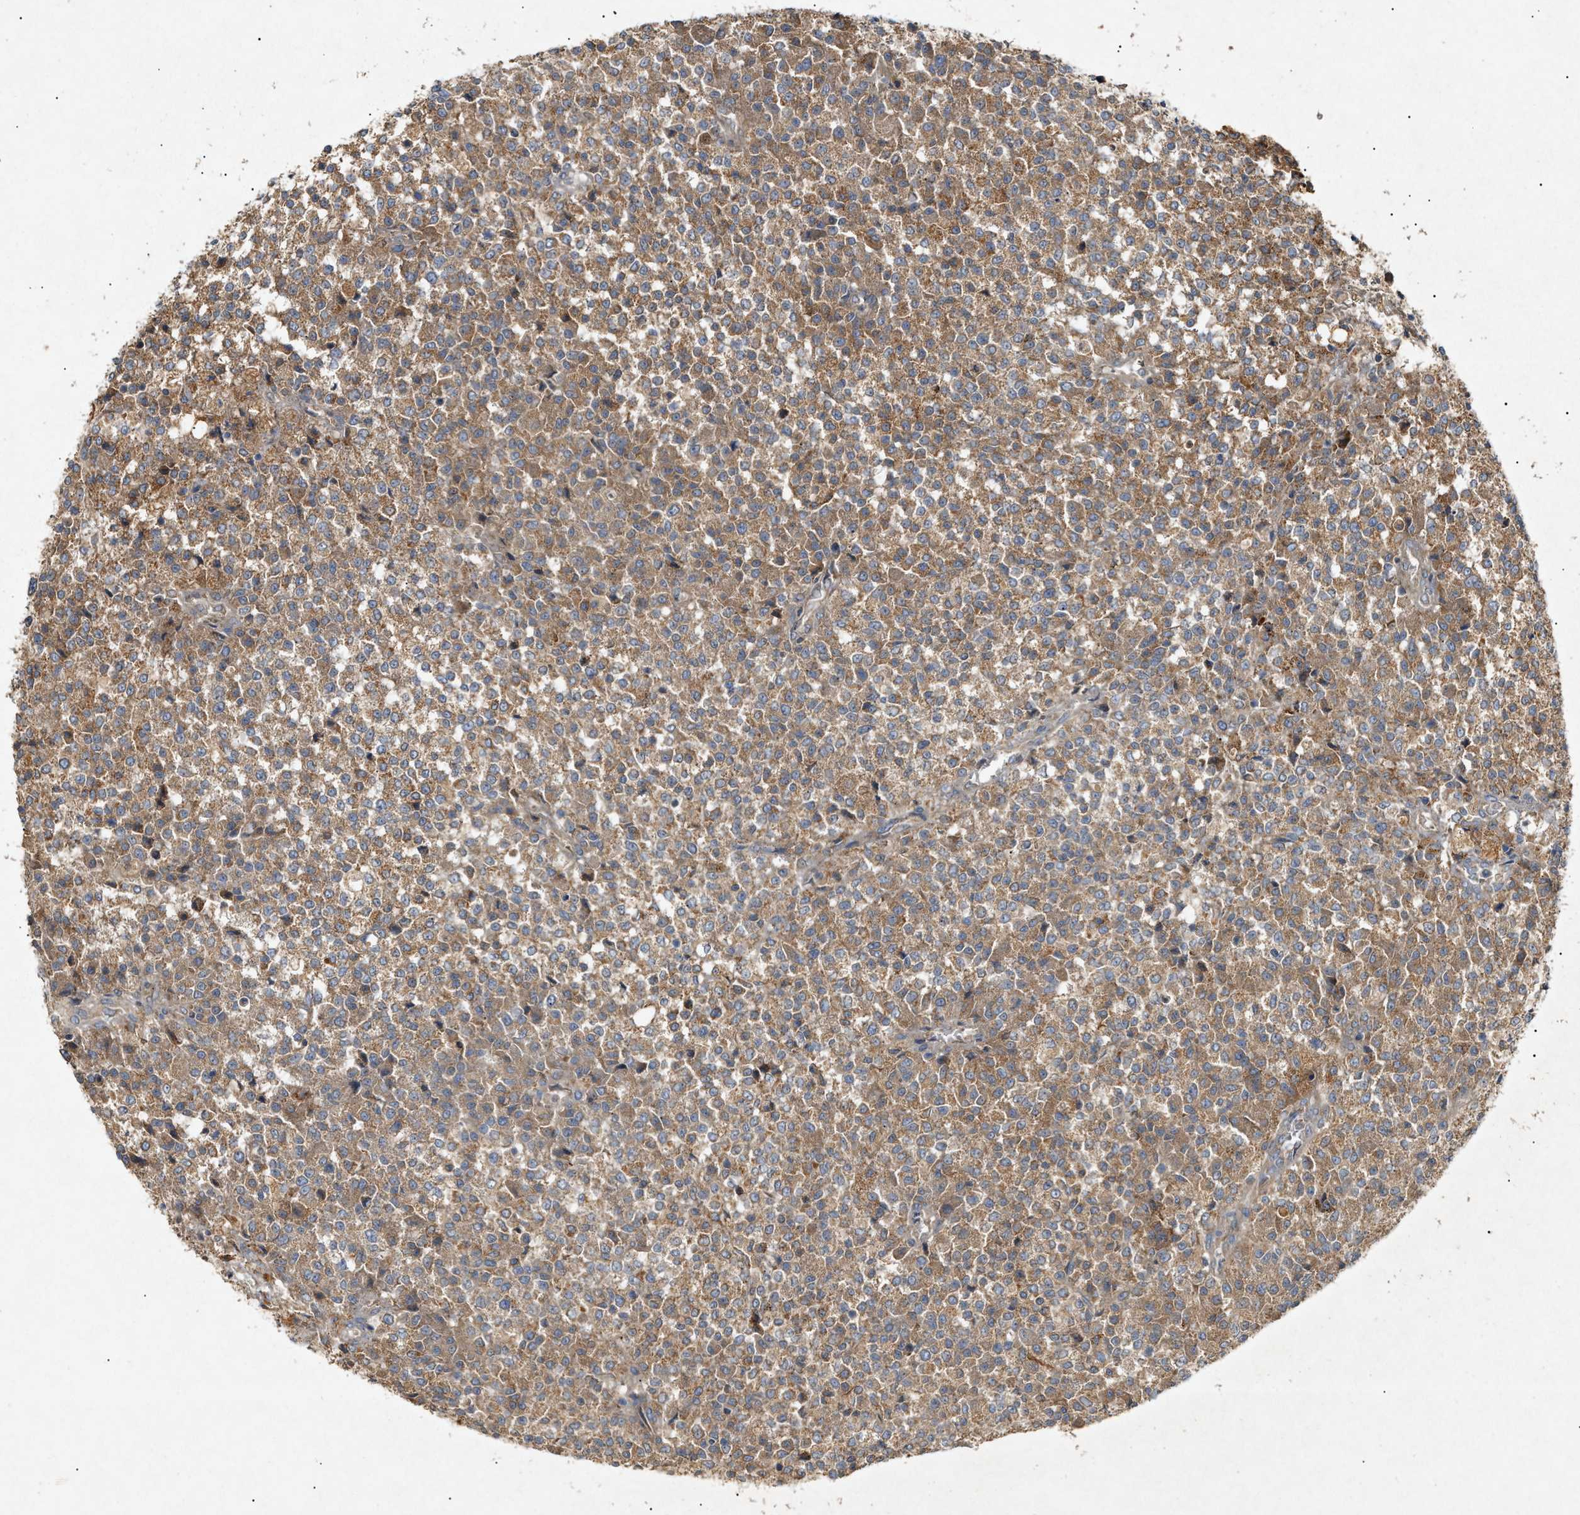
{"staining": {"intensity": "moderate", "quantity": ">75%", "location": "cytoplasmic/membranous"}, "tissue": "testis cancer", "cell_type": "Tumor cells", "image_type": "cancer", "snomed": [{"axis": "morphology", "description": "Seminoma, NOS"}, {"axis": "topography", "description": "Testis"}], "caption": "About >75% of tumor cells in human testis seminoma display moderate cytoplasmic/membranous protein expression as visualized by brown immunohistochemical staining.", "gene": "MTCH1", "patient": {"sex": "male", "age": 59}}